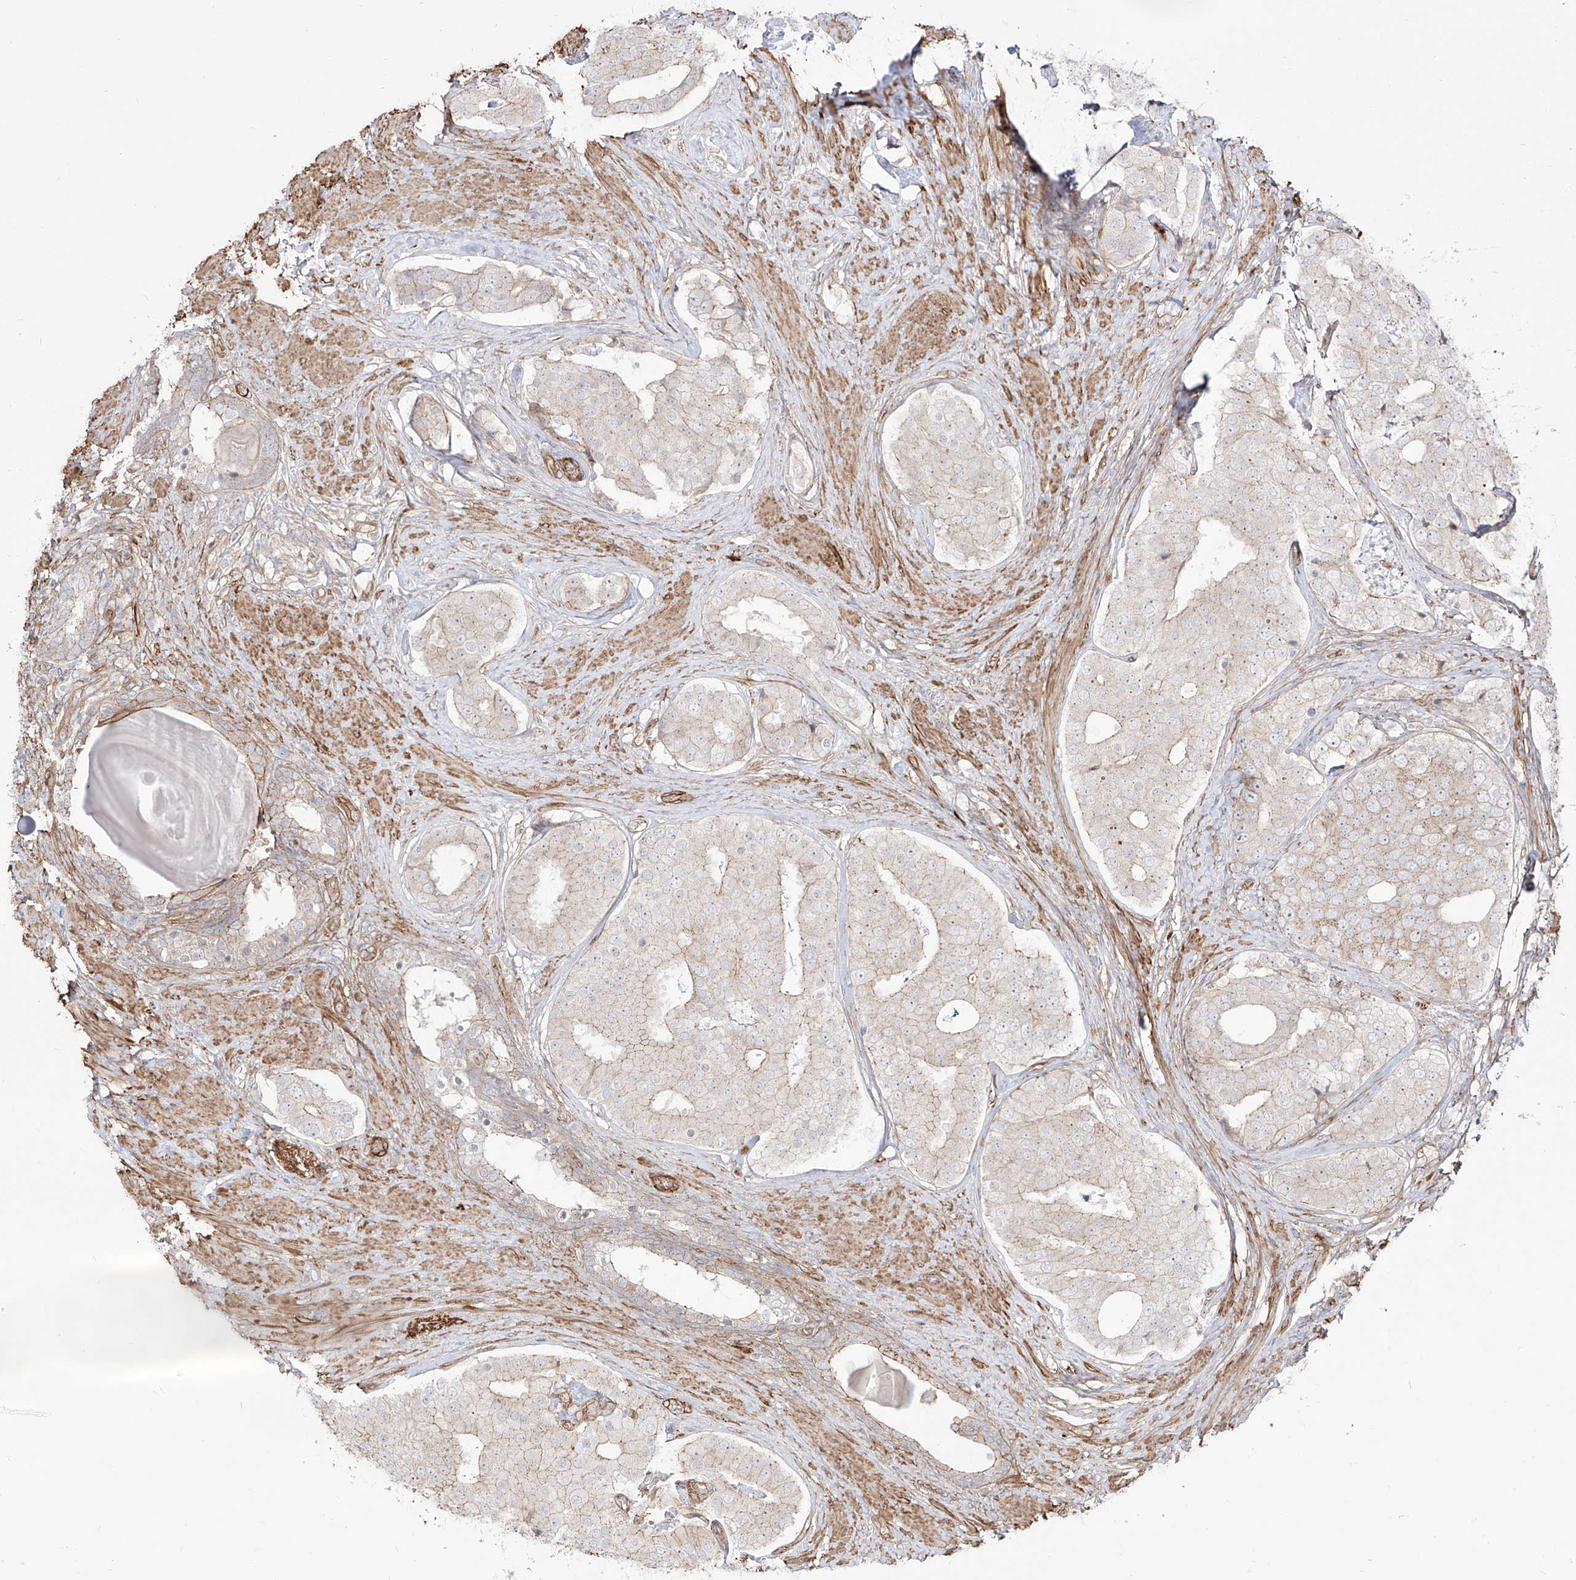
{"staining": {"intensity": "negative", "quantity": "none", "location": "none"}, "tissue": "prostate cancer", "cell_type": "Tumor cells", "image_type": "cancer", "snomed": [{"axis": "morphology", "description": "Adenocarcinoma, High grade"}, {"axis": "topography", "description": "Prostate"}], "caption": "This is an IHC photomicrograph of prostate high-grade adenocarcinoma. There is no expression in tumor cells.", "gene": "ZNF180", "patient": {"sex": "male", "age": 56}}